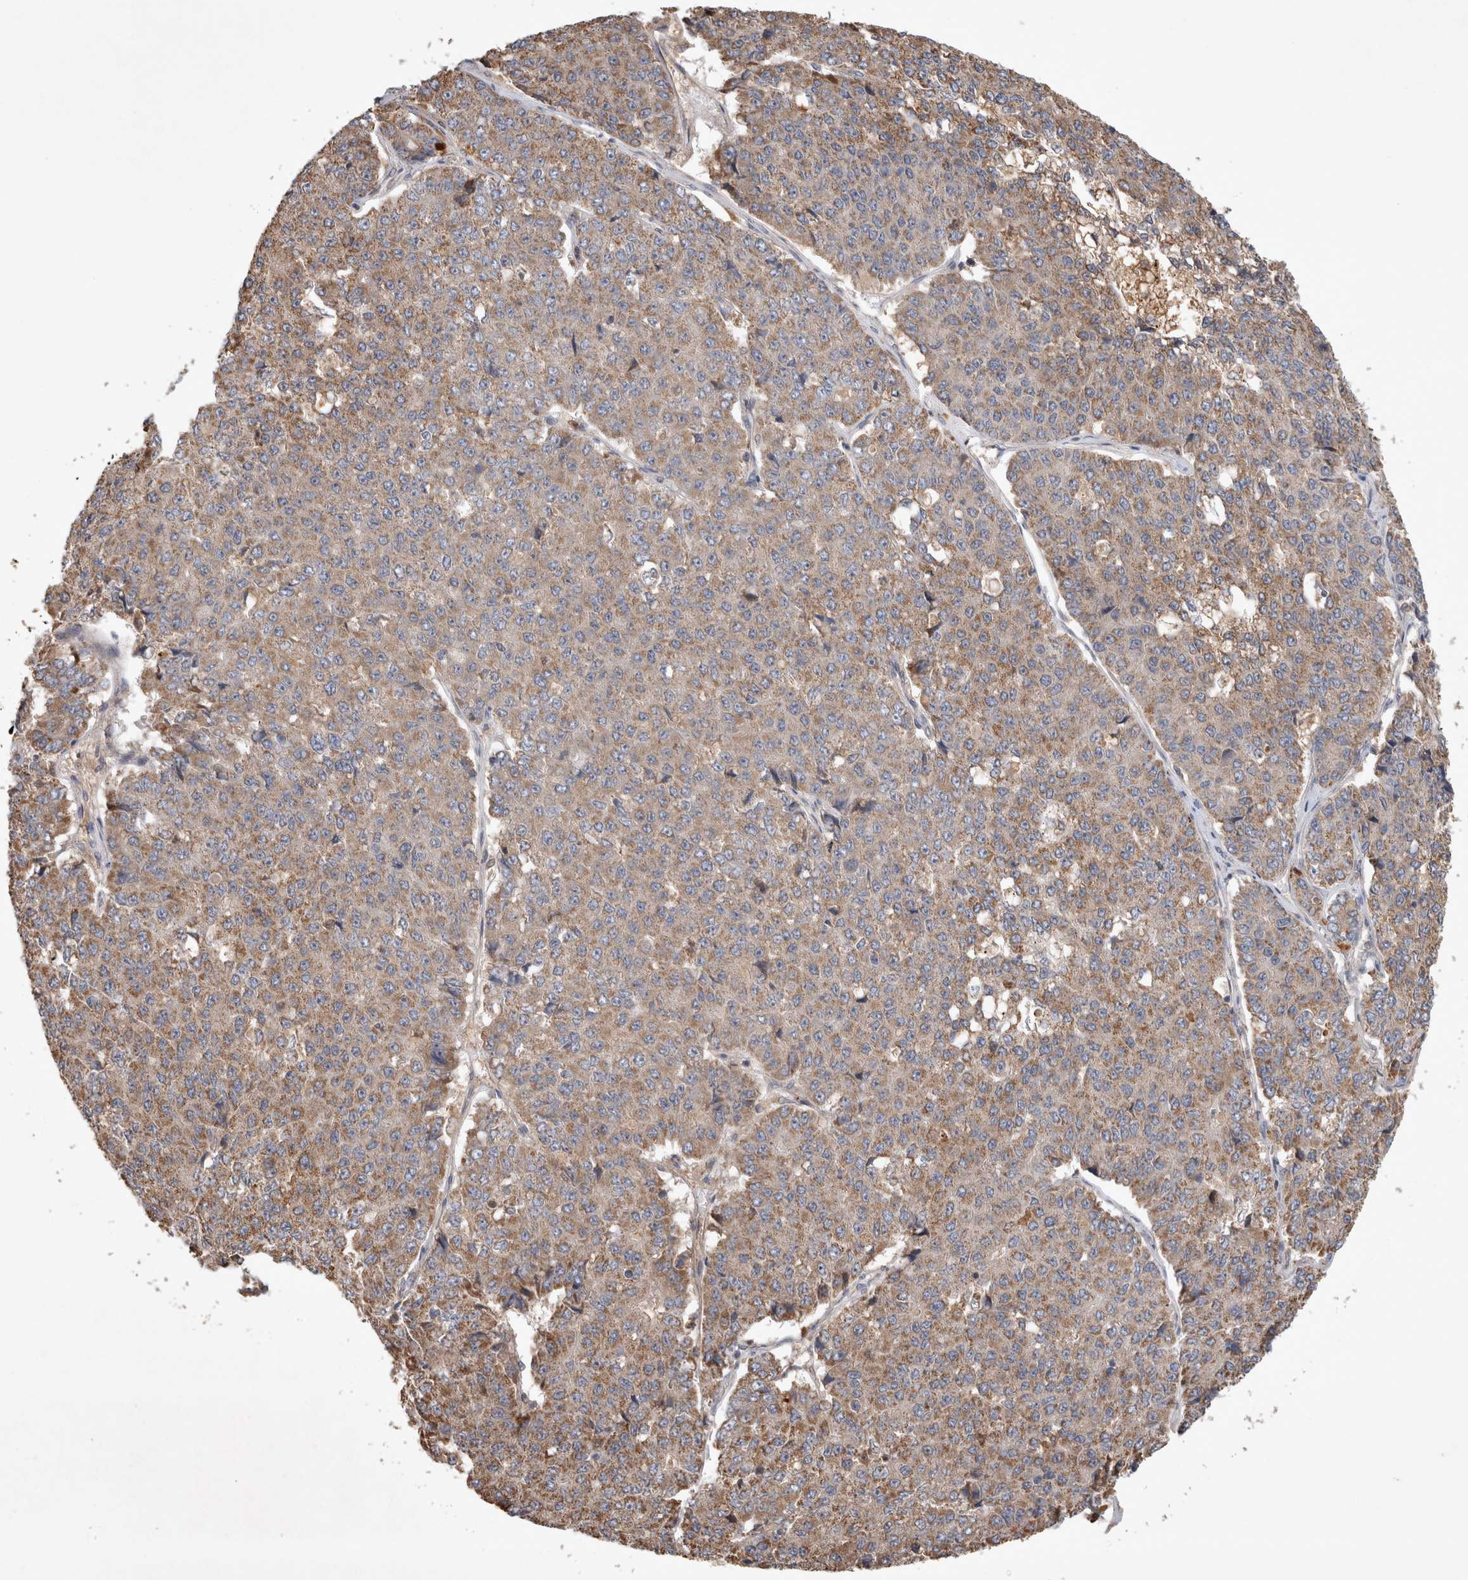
{"staining": {"intensity": "moderate", "quantity": "25%-75%", "location": "cytoplasmic/membranous"}, "tissue": "pancreatic cancer", "cell_type": "Tumor cells", "image_type": "cancer", "snomed": [{"axis": "morphology", "description": "Adenocarcinoma, NOS"}, {"axis": "topography", "description": "Pancreas"}], "caption": "Immunohistochemistry histopathology image of neoplastic tissue: pancreatic cancer (adenocarcinoma) stained using immunohistochemistry reveals medium levels of moderate protein expression localized specifically in the cytoplasmic/membranous of tumor cells, appearing as a cytoplasmic/membranous brown color.", "gene": "SERAC1", "patient": {"sex": "male", "age": 50}}